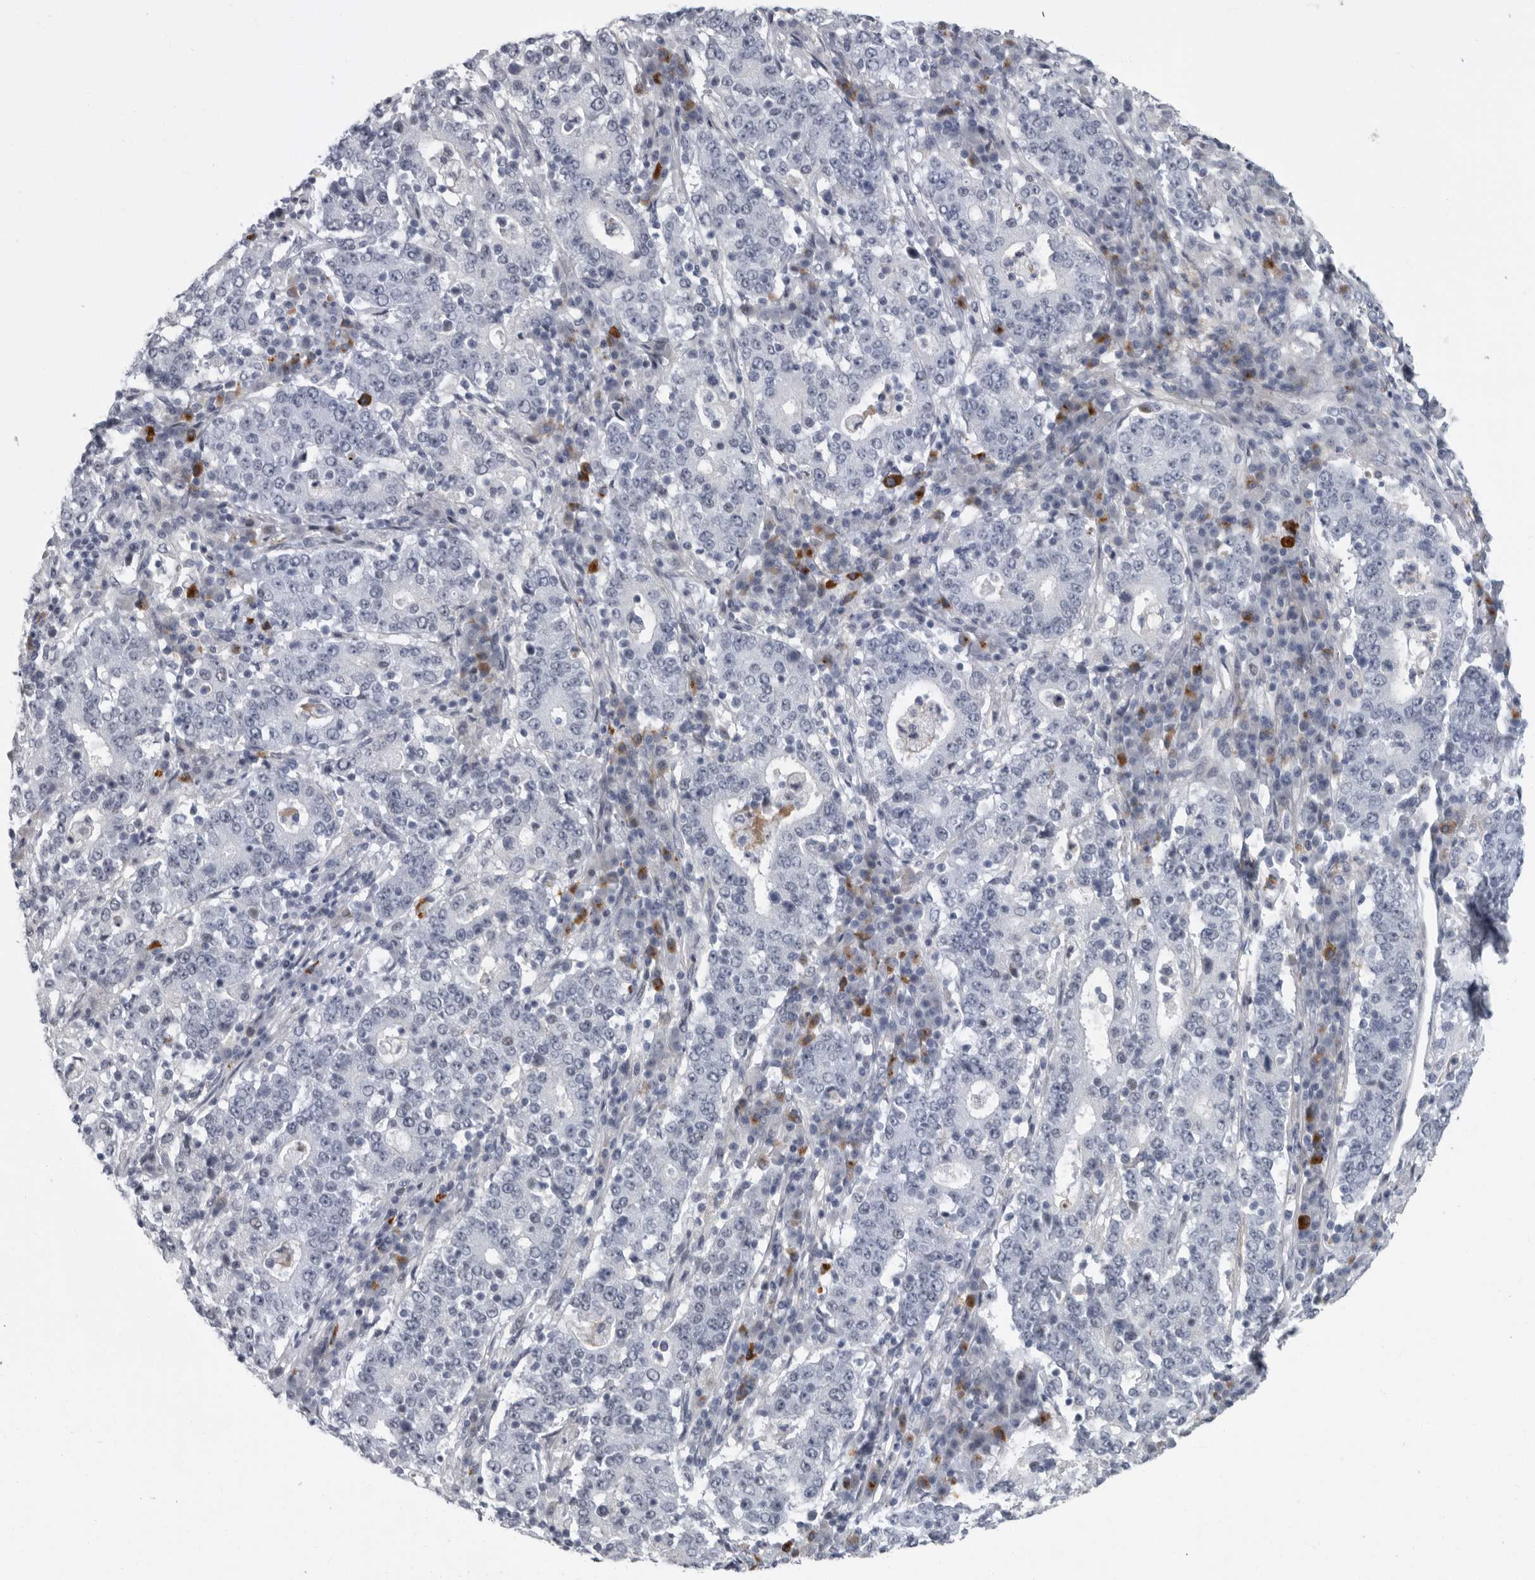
{"staining": {"intensity": "negative", "quantity": "none", "location": "none"}, "tissue": "stomach cancer", "cell_type": "Tumor cells", "image_type": "cancer", "snomed": [{"axis": "morphology", "description": "Adenocarcinoma, NOS"}, {"axis": "topography", "description": "Stomach"}], "caption": "Human stomach cancer (adenocarcinoma) stained for a protein using immunohistochemistry (IHC) displays no staining in tumor cells.", "gene": "SLC25A39", "patient": {"sex": "male", "age": 59}}